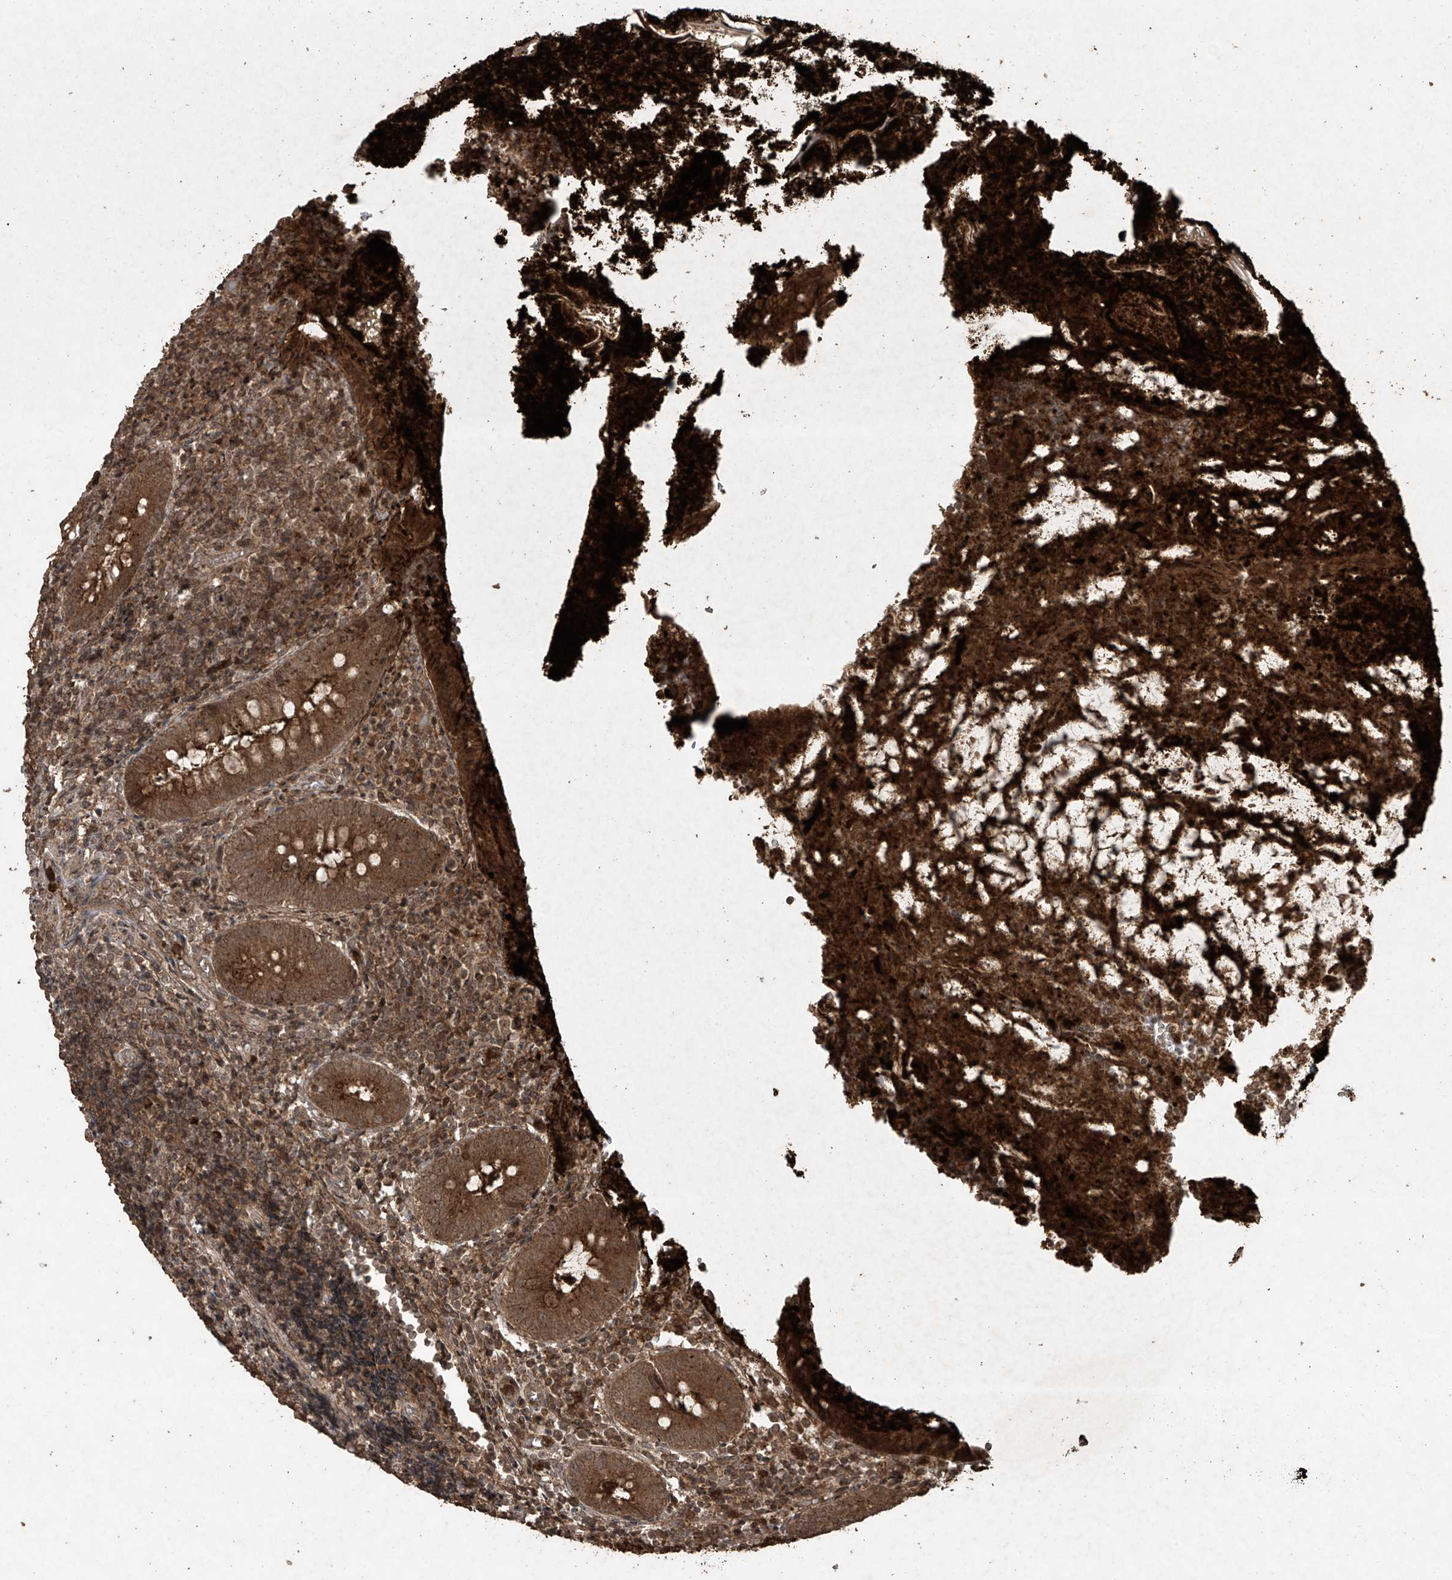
{"staining": {"intensity": "strong", "quantity": ">75%", "location": "cytoplasmic/membranous"}, "tissue": "appendix", "cell_type": "Glandular cells", "image_type": "normal", "snomed": [{"axis": "morphology", "description": "Normal tissue, NOS"}, {"axis": "topography", "description": "Appendix"}], "caption": "Appendix stained with DAB (3,3'-diaminobenzidine) IHC displays high levels of strong cytoplasmic/membranous staining in approximately >75% of glandular cells.", "gene": "PGPEP1", "patient": {"sex": "female", "age": 17}}